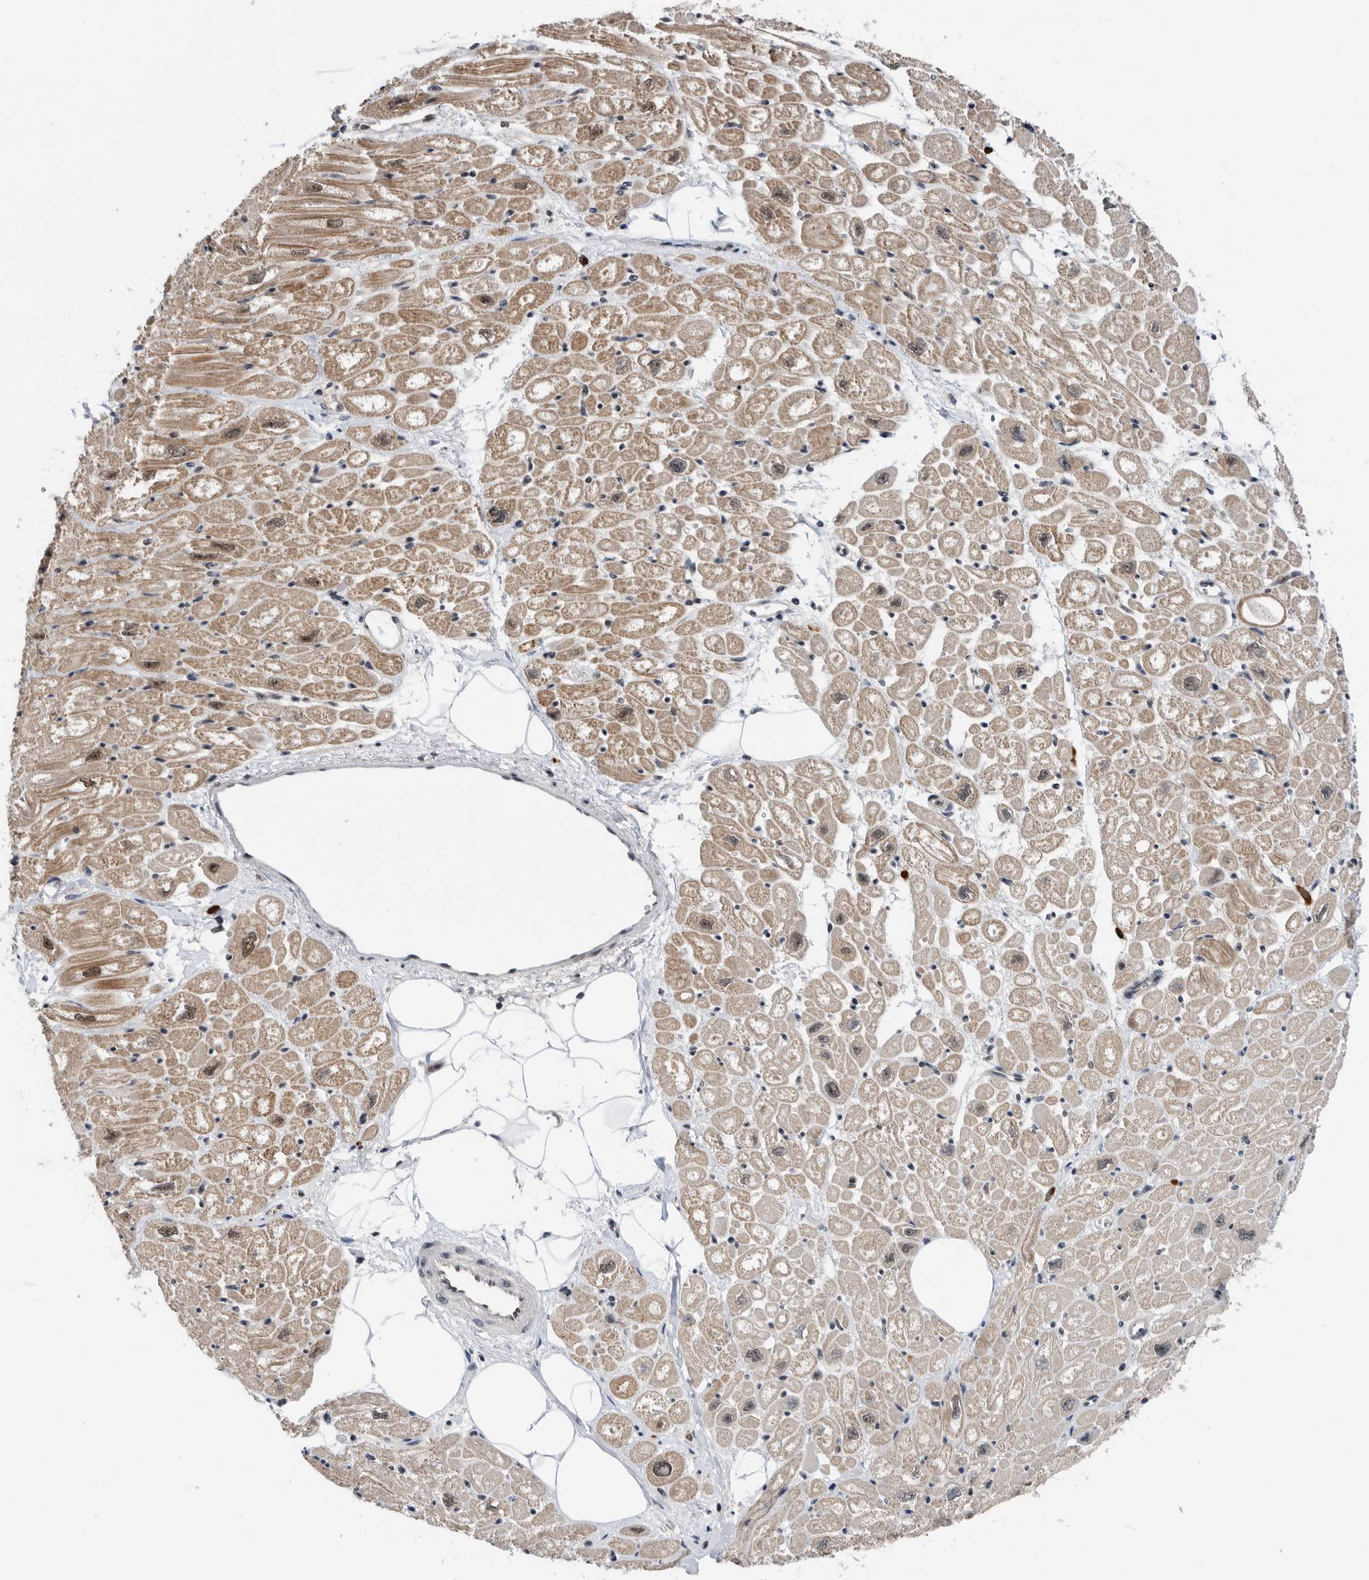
{"staining": {"intensity": "moderate", "quantity": "25%-75%", "location": "cytoplasmic/membranous,nuclear"}, "tissue": "heart muscle", "cell_type": "Cardiomyocytes", "image_type": "normal", "snomed": [{"axis": "morphology", "description": "Normal tissue, NOS"}, {"axis": "topography", "description": "Heart"}], "caption": "Immunohistochemical staining of unremarkable human heart muscle reveals 25%-75% levels of moderate cytoplasmic/membranous,nuclear protein expression in about 25%-75% of cardiomyocytes. Nuclei are stained in blue.", "gene": "ZNF260", "patient": {"sex": "male", "age": 50}}